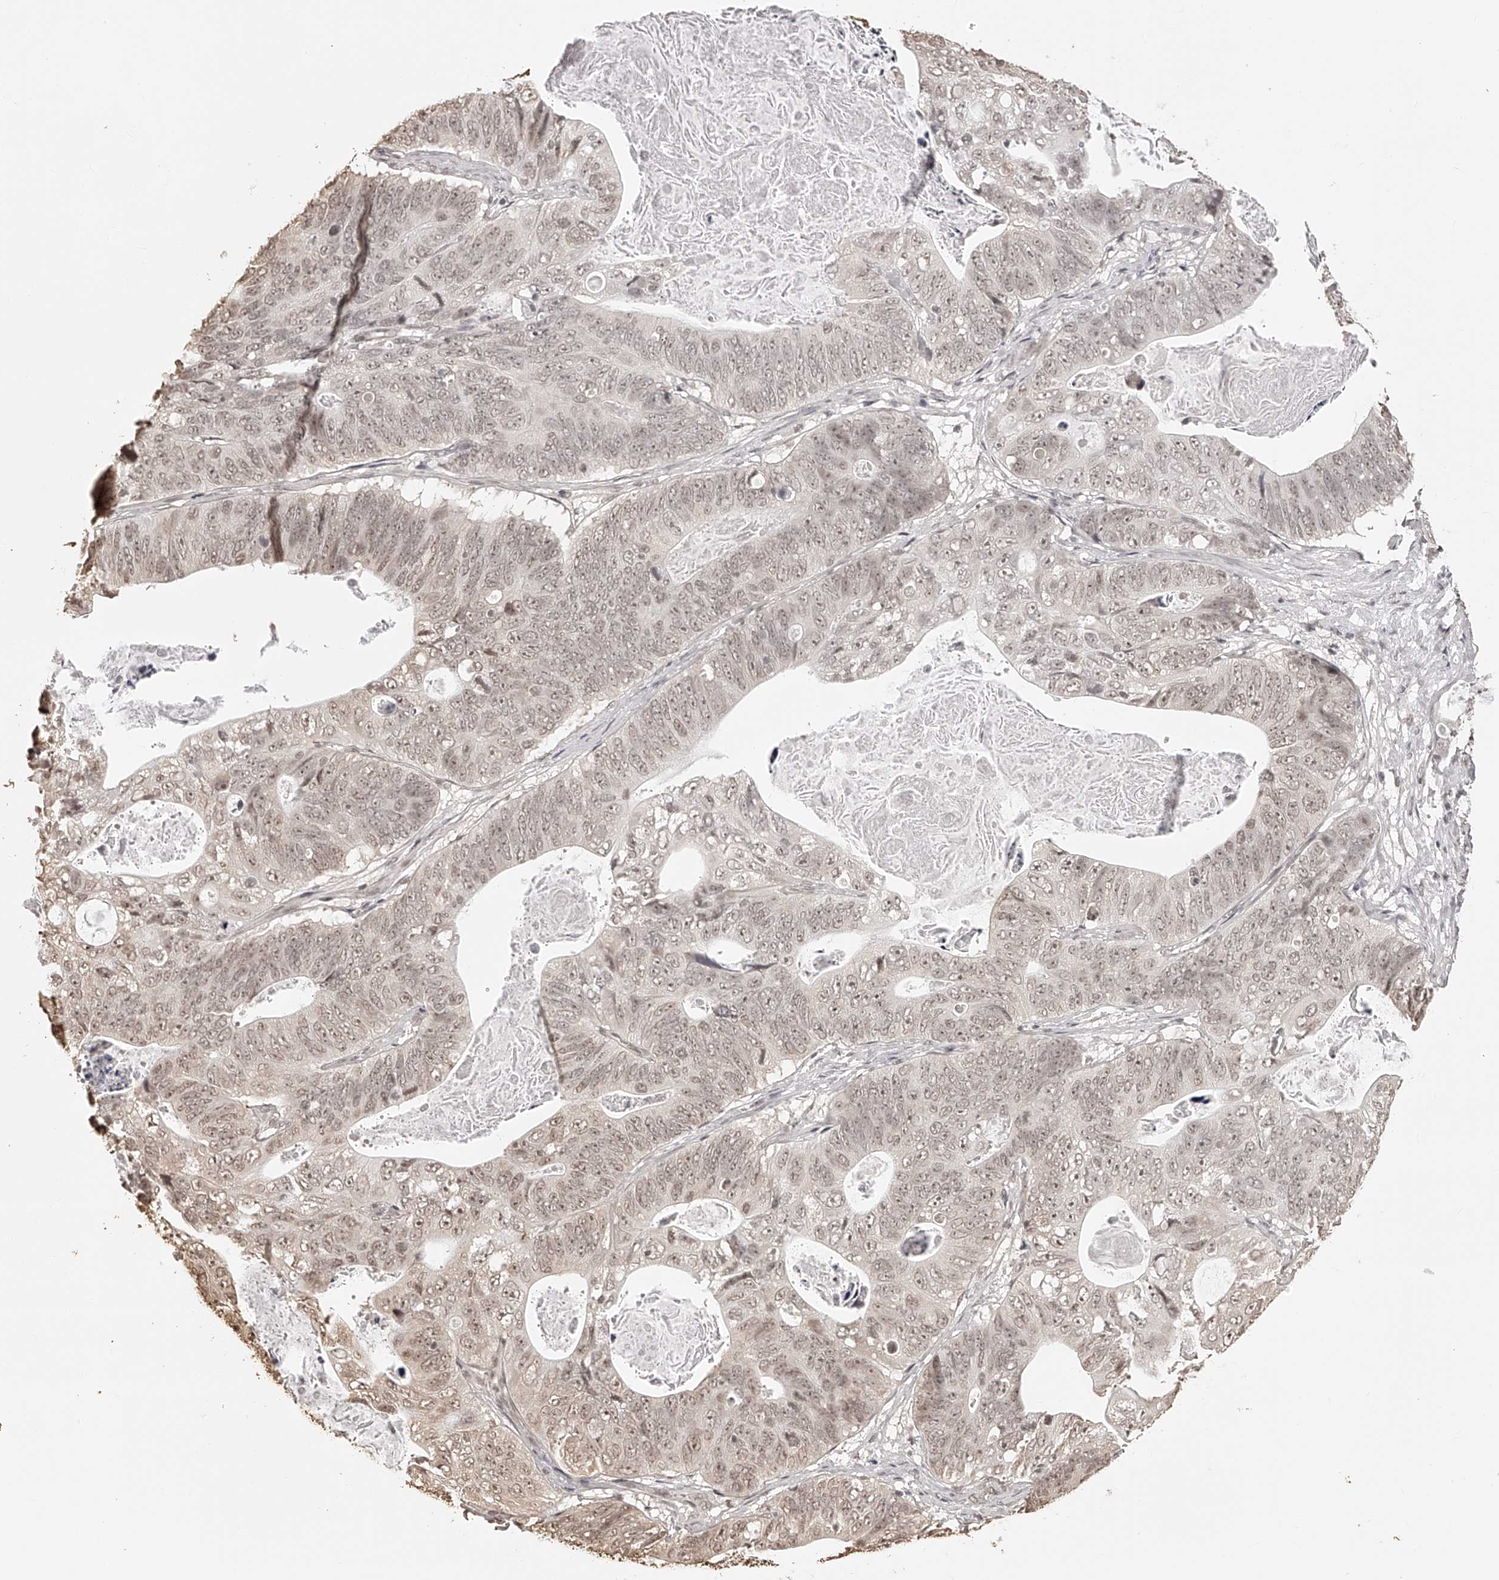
{"staining": {"intensity": "weak", "quantity": ">75%", "location": "nuclear"}, "tissue": "stomach cancer", "cell_type": "Tumor cells", "image_type": "cancer", "snomed": [{"axis": "morphology", "description": "Normal tissue, NOS"}, {"axis": "morphology", "description": "Adenocarcinoma, NOS"}, {"axis": "topography", "description": "Stomach"}], "caption": "A low amount of weak nuclear positivity is seen in approximately >75% of tumor cells in adenocarcinoma (stomach) tissue.", "gene": "ZNF503", "patient": {"sex": "female", "age": 89}}